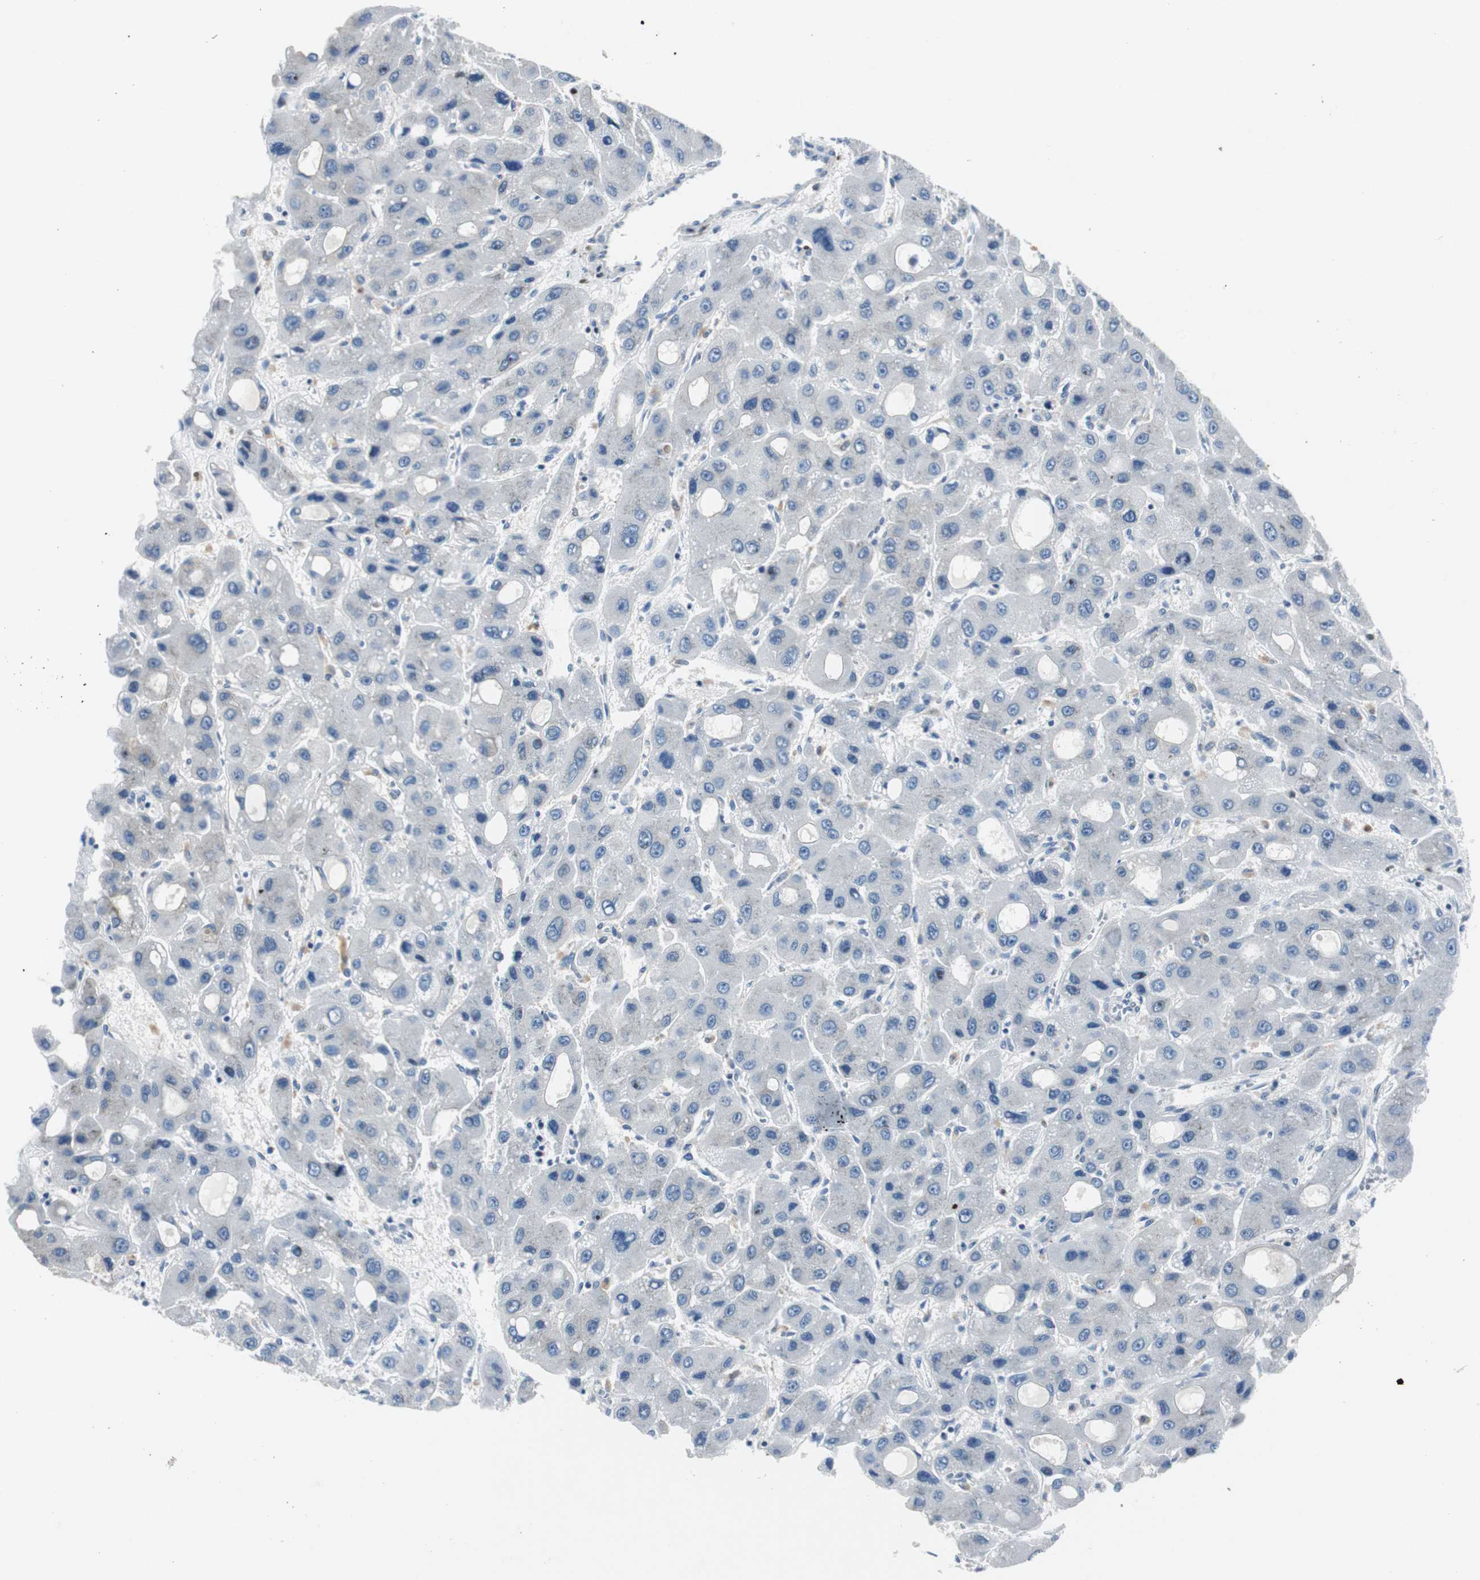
{"staining": {"intensity": "moderate", "quantity": "<25%", "location": "cytoplasmic/membranous"}, "tissue": "liver cancer", "cell_type": "Tumor cells", "image_type": "cancer", "snomed": [{"axis": "morphology", "description": "Carcinoma, Hepatocellular, NOS"}, {"axis": "topography", "description": "Liver"}], "caption": "Protein staining by immunohistochemistry (IHC) exhibits moderate cytoplasmic/membranous positivity in approximately <25% of tumor cells in liver cancer (hepatocellular carcinoma). (DAB = brown stain, brightfield microscopy at high magnification).", "gene": "BBC3", "patient": {"sex": "male", "age": 55}}